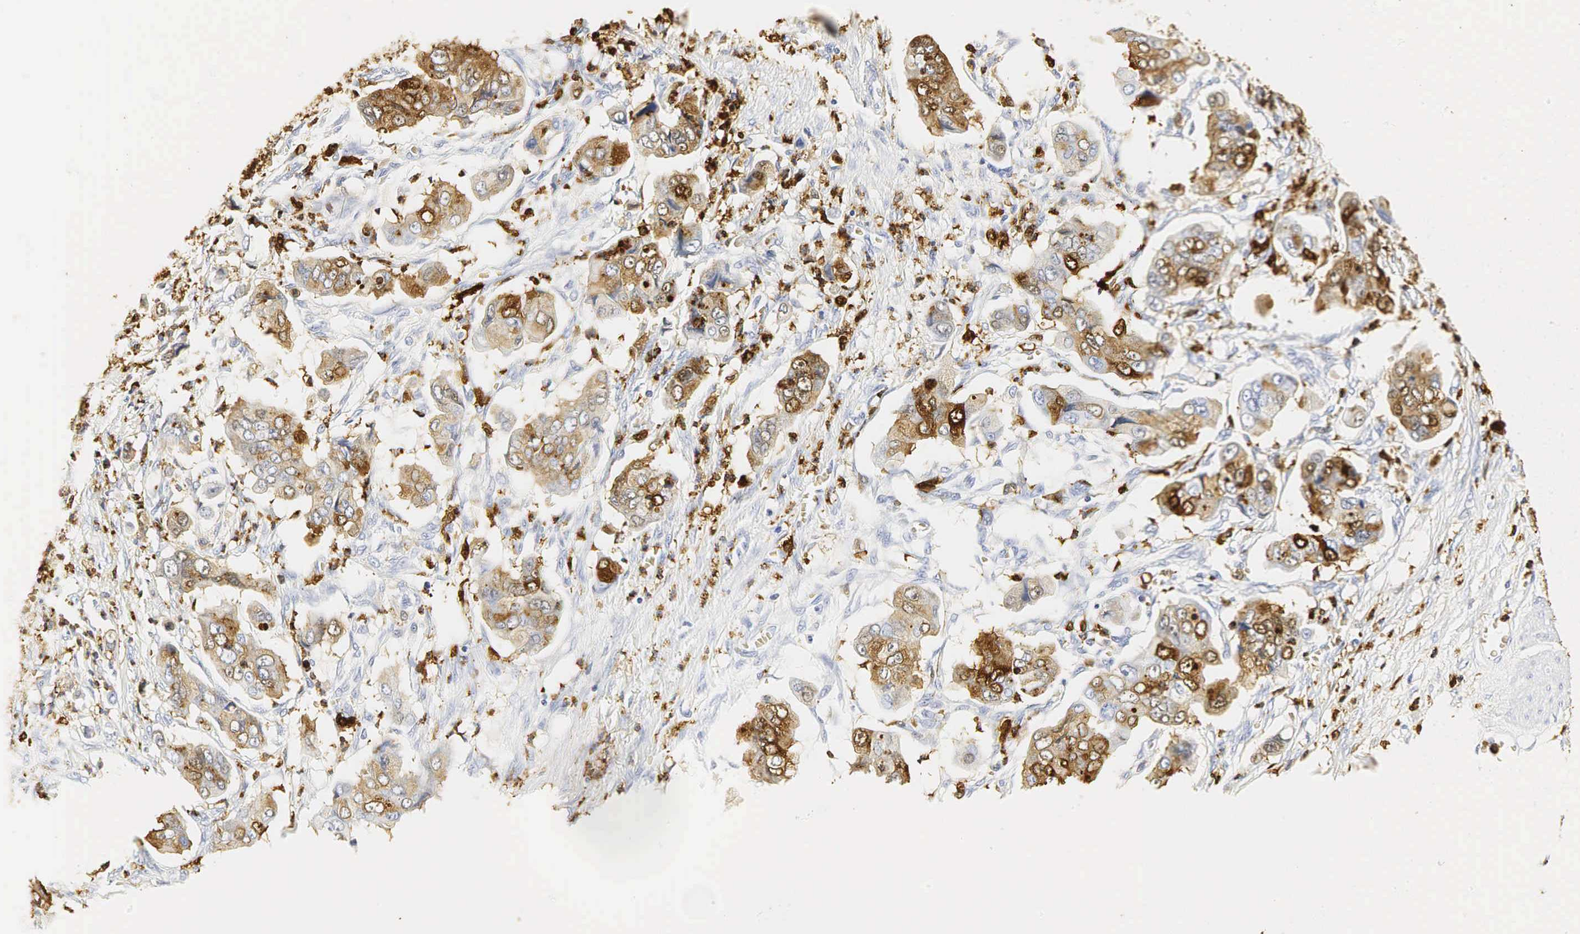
{"staining": {"intensity": "moderate", "quantity": ">75%", "location": "cytoplasmic/membranous"}, "tissue": "stomach cancer", "cell_type": "Tumor cells", "image_type": "cancer", "snomed": [{"axis": "morphology", "description": "Adenocarcinoma, NOS"}, {"axis": "topography", "description": "Stomach, upper"}], "caption": "Immunohistochemistry (IHC) photomicrograph of neoplastic tissue: human stomach cancer (adenocarcinoma) stained using immunohistochemistry (IHC) shows medium levels of moderate protein expression localized specifically in the cytoplasmic/membranous of tumor cells, appearing as a cytoplasmic/membranous brown color.", "gene": "LYZ", "patient": {"sex": "male", "age": 80}}